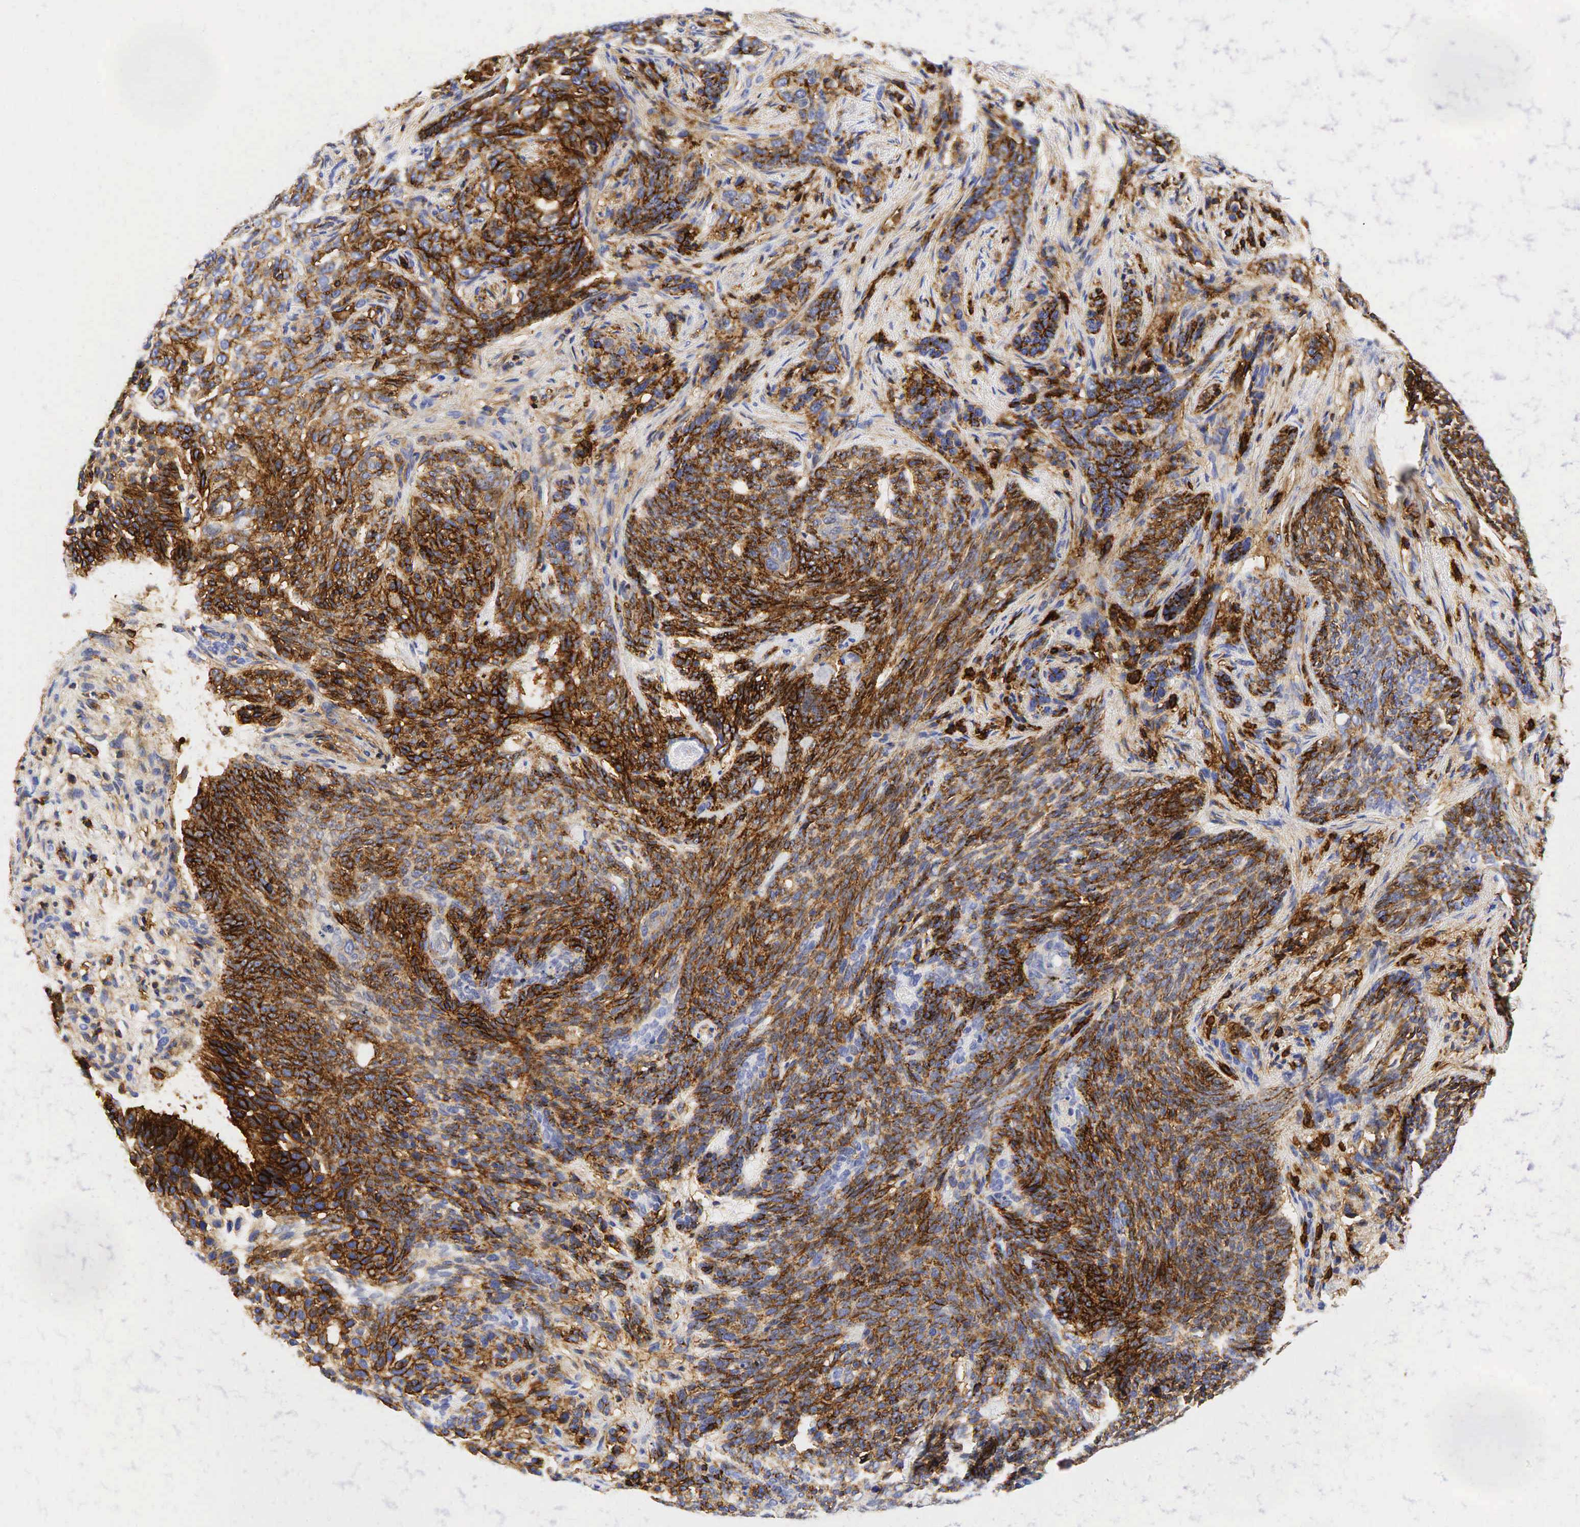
{"staining": {"intensity": "moderate", "quantity": ">75%", "location": "cytoplasmic/membranous"}, "tissue": "skin cancer", "cell_type": "Tumor cells", "image_type": "cancer", "snomed": [{"axis": "morphology", "description": "Basal cell carcinoma"}, {"axis": "topography", "description": "Skin"}], "caption": "Protein staining by IHC displays moderate cytoplasmic/membranous staining in approximately >75% of tumor cells in skin basal cell carcinoma.", "gene": "CD44", "patient": {"sex": "male", "age": 89}}